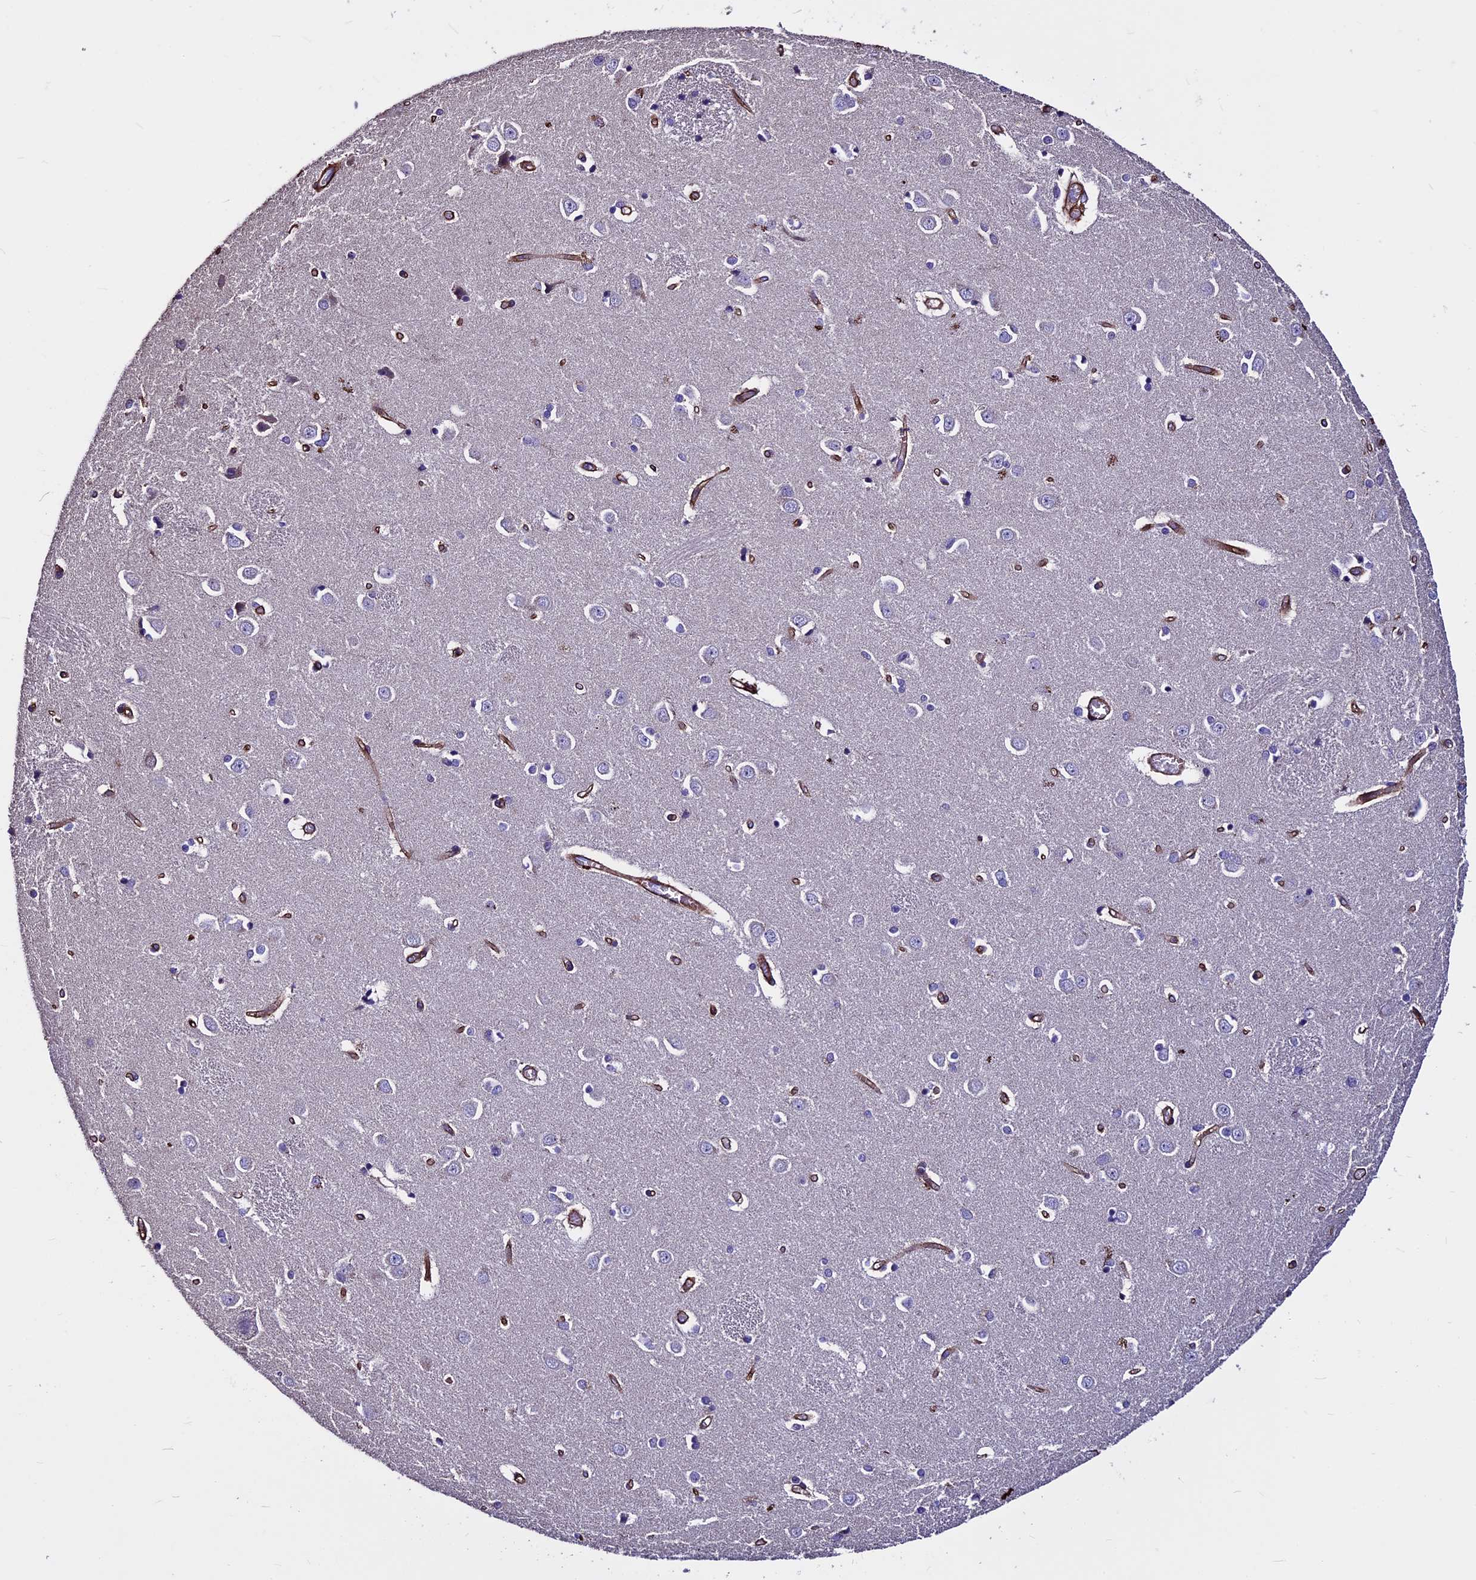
{"staining": {"intensity": "negative", "quantity": "none", "location": "none"}, "tissue": "caudate", "cell_type": "Glial cells", "image_type": "normal", "snomed": [{"axis": "morphology", "description": "Normal tissue, NOS"}, {"axis": "topography", "description": "Lateral ventricle wall"}], "caption": "Glial cells are negative for protein expression in benign human caudate. (DAB immunohistochemistry (IHC), high magnification).", "gene": "EVA1B", "patient": {"sex": "male", "age": 37}}